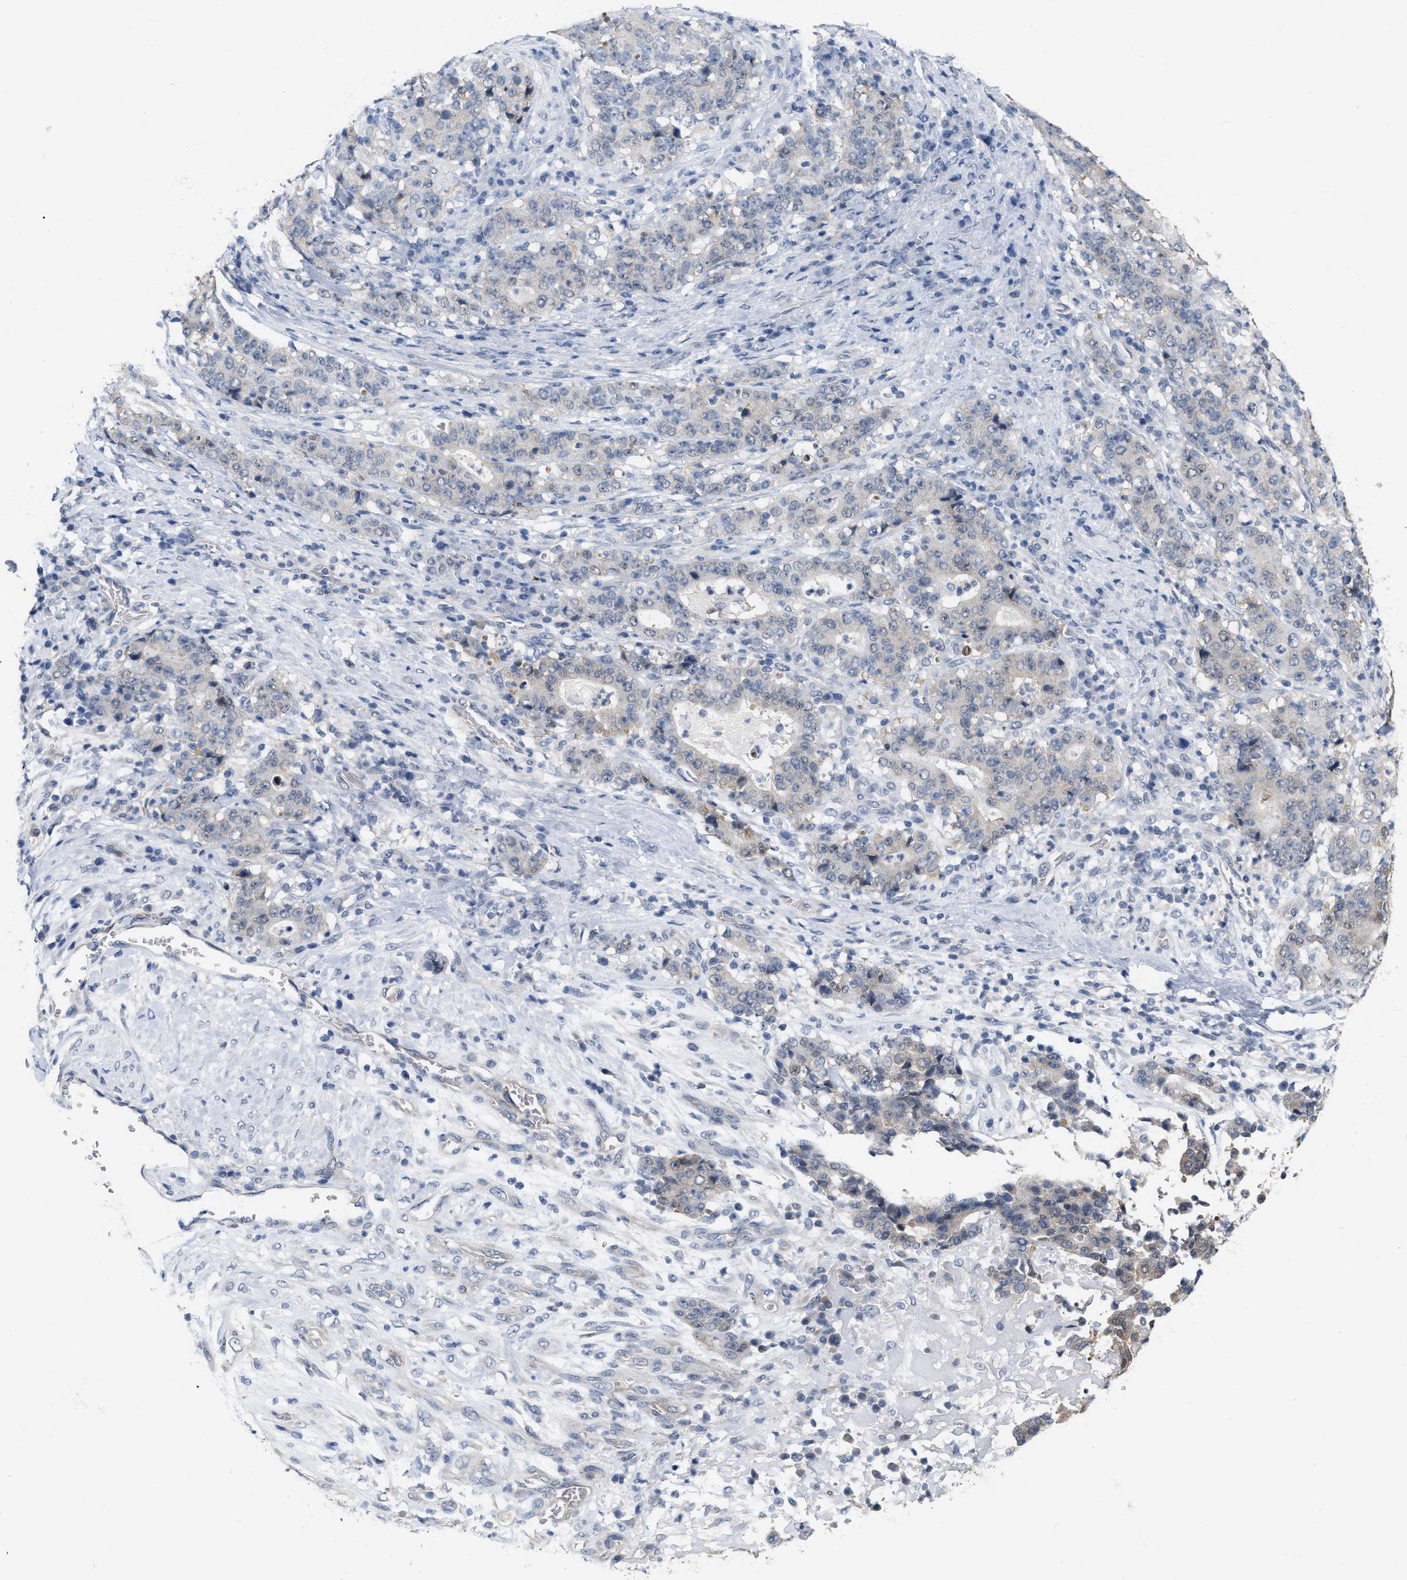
{"staining": {"intensity": "negative", "quantity": "none", "location": "none"}, "tissue": "stomach cancer", "cell_type": "Tumor cells", "image_type": "cancer", "snomed": [{"axis": "morphology", "description": "Normal tissue, NOS"}, {"axis": "morphology", "description": "Adenocarcinoma, NOS"}, {"axis": "topography", "description": "Stomach, upper"}, {"axis": "topography", "description": "Stomach"}], "caption": "A high-resolution image shows IHC staining of stomach cancer, which displays no significant positivity in tumor cells. The staining was performed using DAB to visualize the protein expression in brown, while the nuclei were stained in blue with hematoxylin (Magnification: 20x).", "gene": "RUVBL1", "patient": {"sex": "male", "age": 59}}